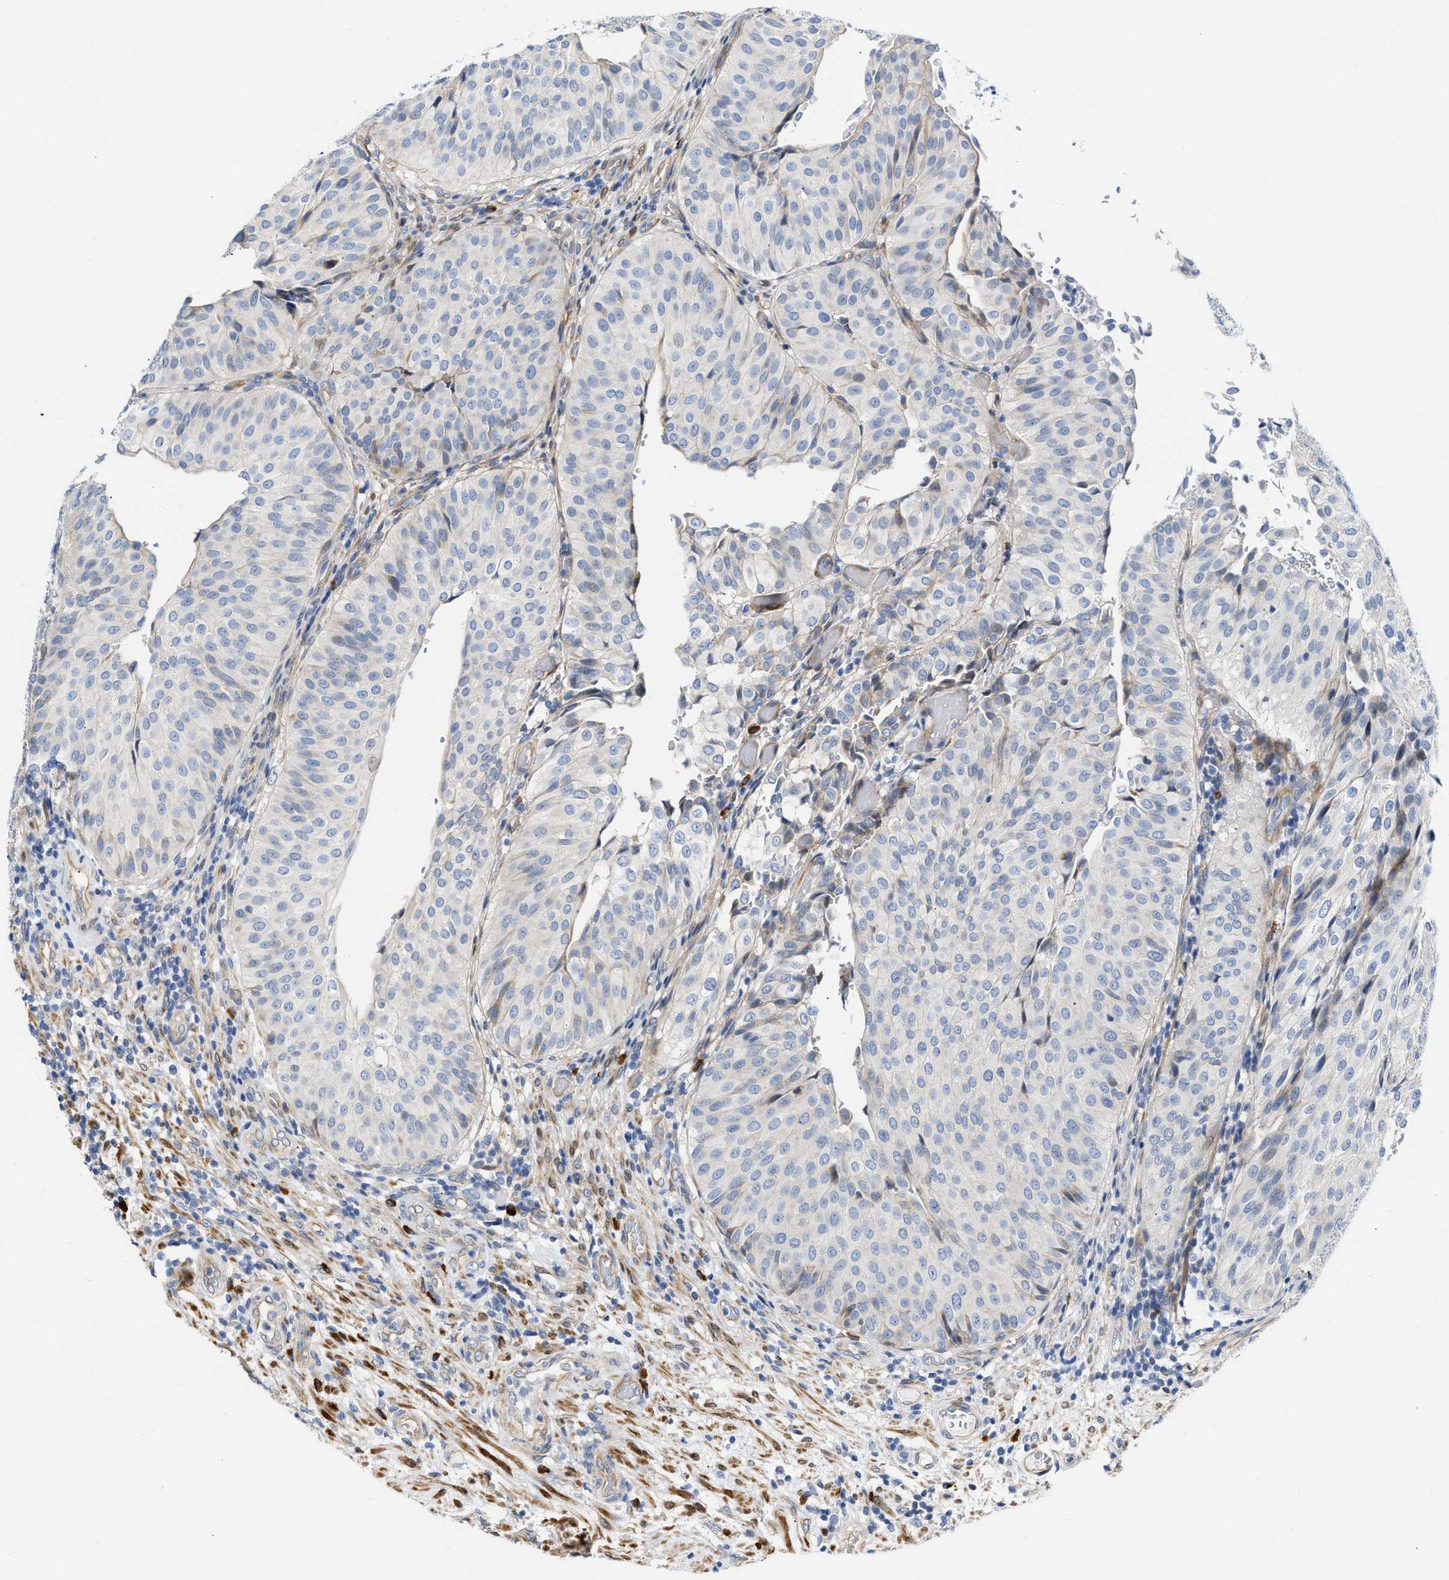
{"staining": {"intensity": "negative", "quantity": "none", "location": "none"}, "tissue": "urothelial cancer", "cell_type": "Tumor cells", "image_type": "cancer", "snomed": [{"axis": "morphology", "description": "Urothelial carcinoma, Low grade"}, {"axis": "topography", "description": "Urinary bladder"}], "caption": "Immunohistochemical staining of low-grade urothelial carcinoma displays no significant staining in tumor cells.", "gene": "FHL1", "patient": {"sex": "male", "age": 67}}